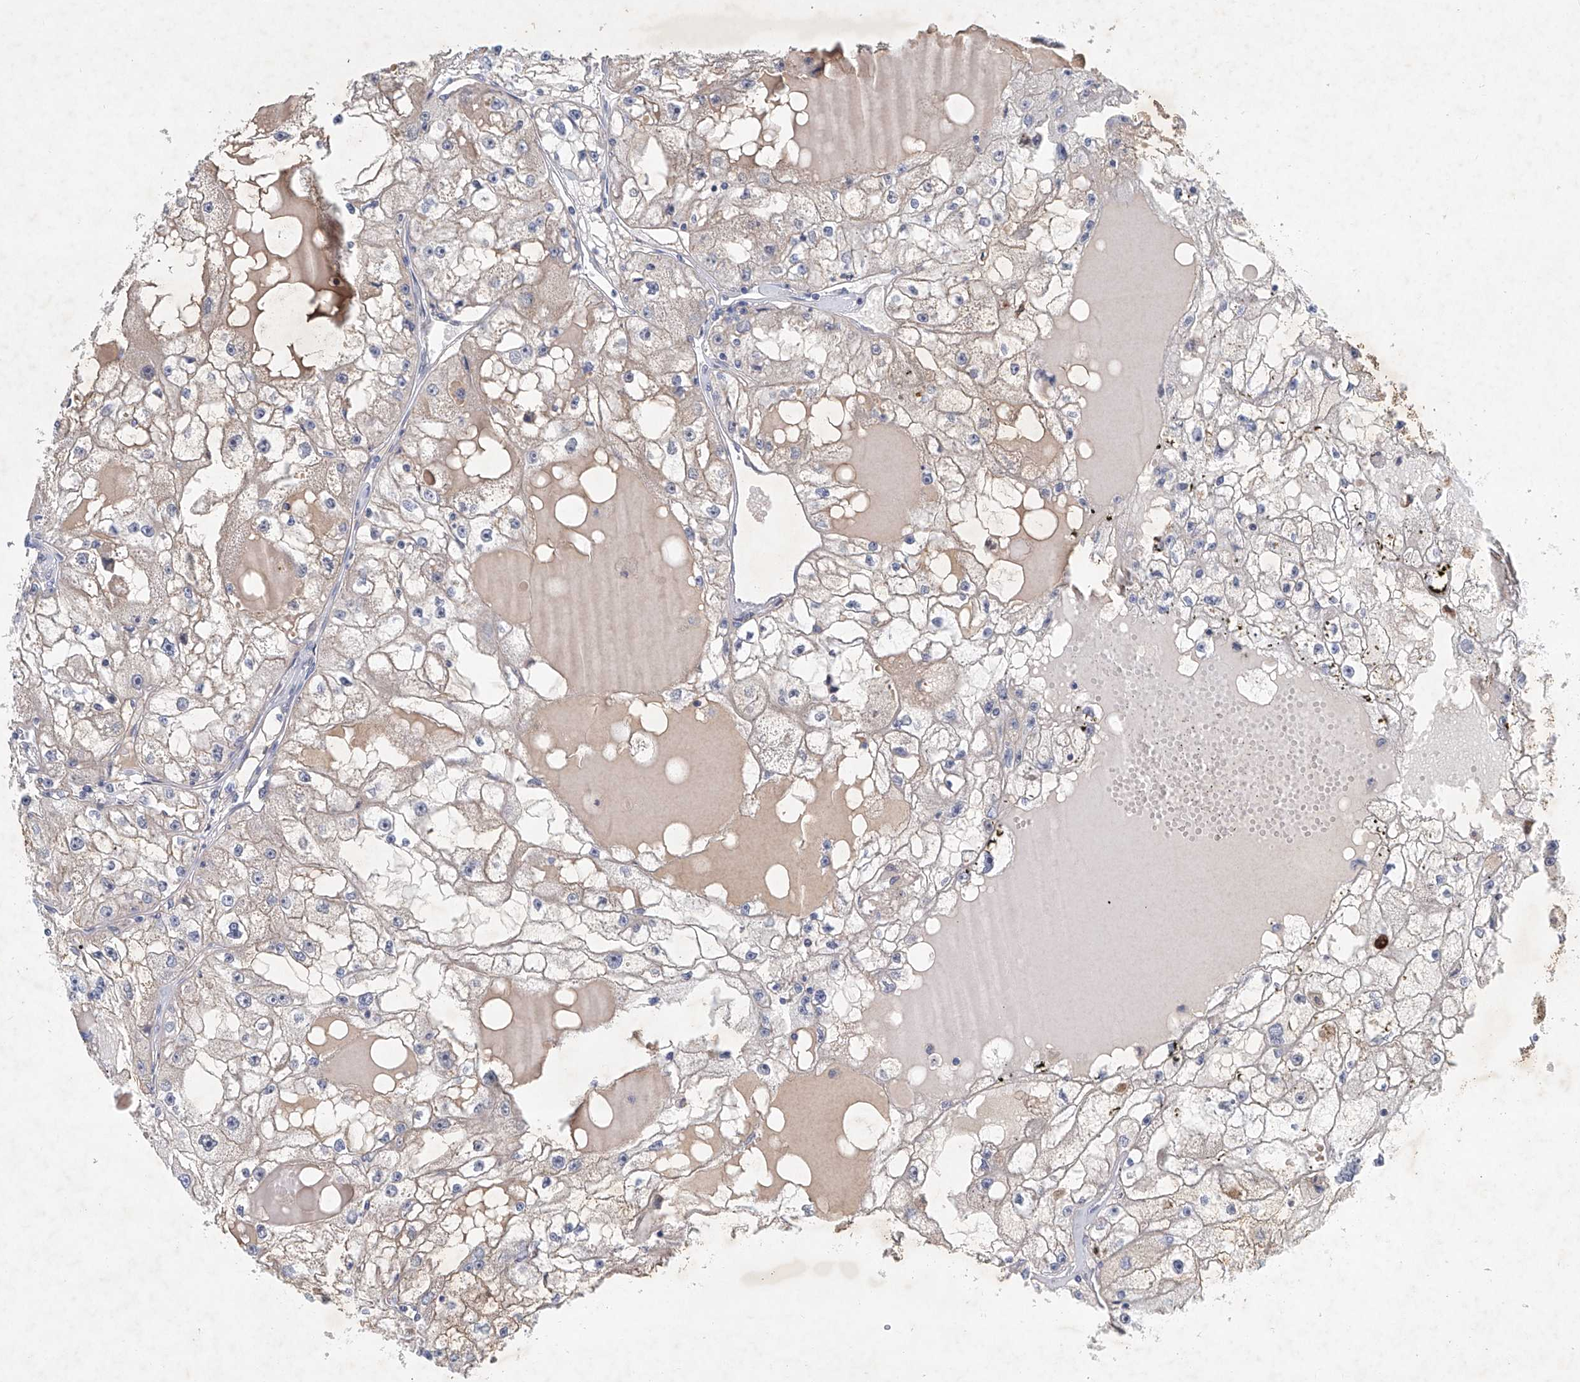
{"staining": {"intensity": "moderate", "quantity": ">75%", "location": "cytoplasmic/membranous"}, "tissue": "renal cancer", "cell_type": "Tumor cells", "image_type": "cancer", "snomed": [{"axis": "morphology", "description": "Adenocarcinoma, NOS"}, {"axis": "topography", "description": "Kidney"}], "caption": "Renal cancer (adenocarcinoma) tissue reveals moderate cytoplasmic/membranous staining in approximately >75% of tumor cells The staining was performed using DAB (3,3'-diaminobenzidine), with brown indicating positive protein expression. Nuclei are stained blue with hematoxylin.", "gene": "CARMIL1", "patient": {"sex": "male", "age": 56}}